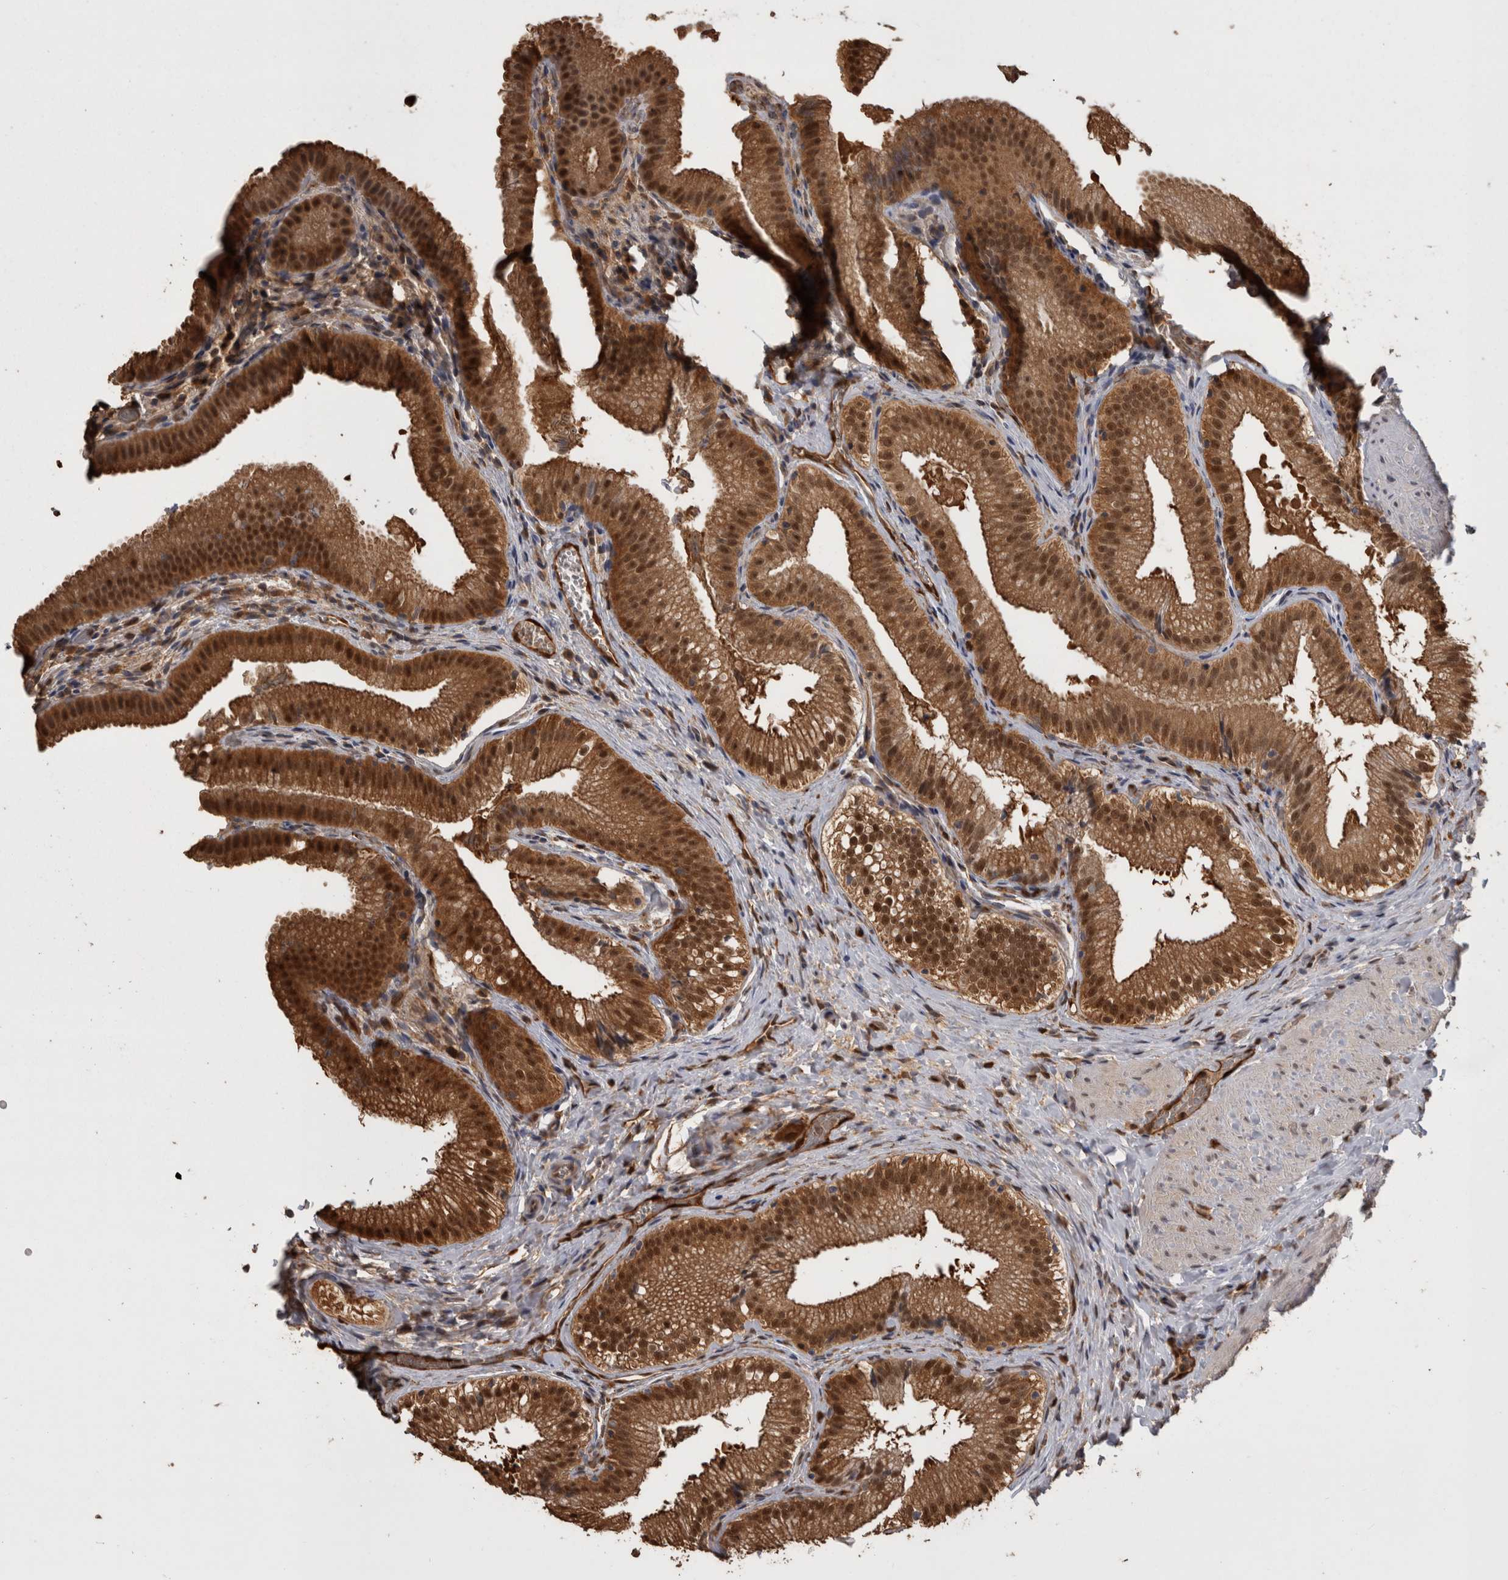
{"staining": {"intensity": "strong", "quantity": ">75%", "location": "cytoplasmic/membranous,nuclear"}, "tissue": "gallbladder", "cell_type": "Glandular cells", "image_type": "normal", "snomed": [{"axis": "morphology", "description": "Normal tissue, NOS"}, {"axis": "topography", "description": "Gallbladder"}], "caption": "Immunohistochemistry (DAB (3,3'-diaminobenzidine)) staining of unremarkable gallbladder shows strong cytoplasmic/membranous,nuclear protein positivity in approximately >75% of glandular cells. (DAB = brown stain, brightfield microscopy at high magnification).", "gene": "LXN", "patient": {"sex": "female", "age": 30}}